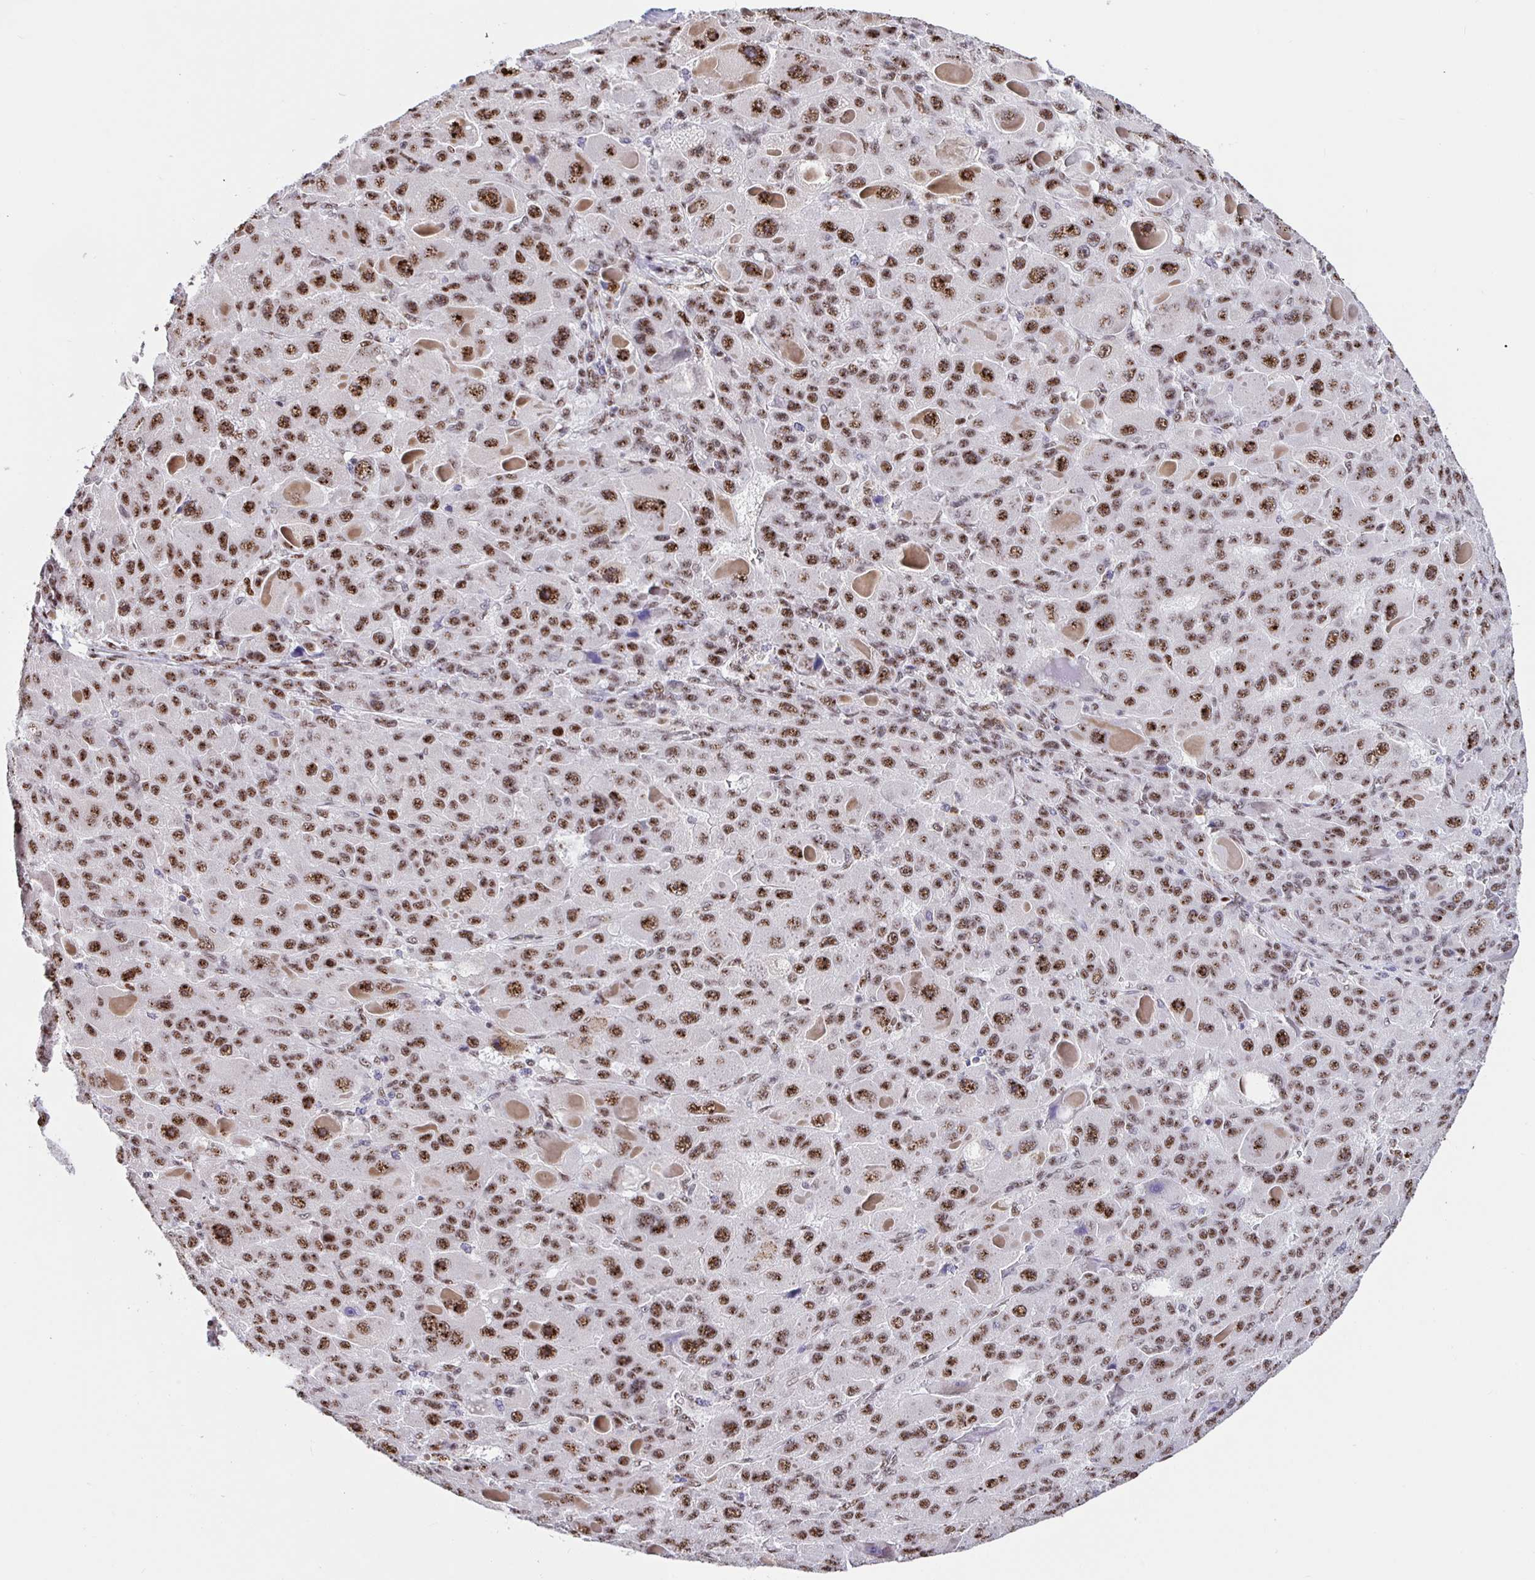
{"staining": {"intensity": "moderate", "quantity": ">75%", "location": "nuclear"}, "tissue": "liver cancer", "cell_type": "Tumor cells", "image_type": "cancer", "snomed": [{"axis": "morphology", "description": "Carcinoma, Hepatocellular, NOS"}, {"axis": "topography", "description": "Liver"}], "caption": "Liver cancer (hepatocellular carcinoma) stained with DAB immunohistochemistry (IHC) displays medium levels of moderate nuclear positivity in approximately >75% of tumor cells.", "gene": "SETD5", "patient": {"sex": "male", "age": 76}}